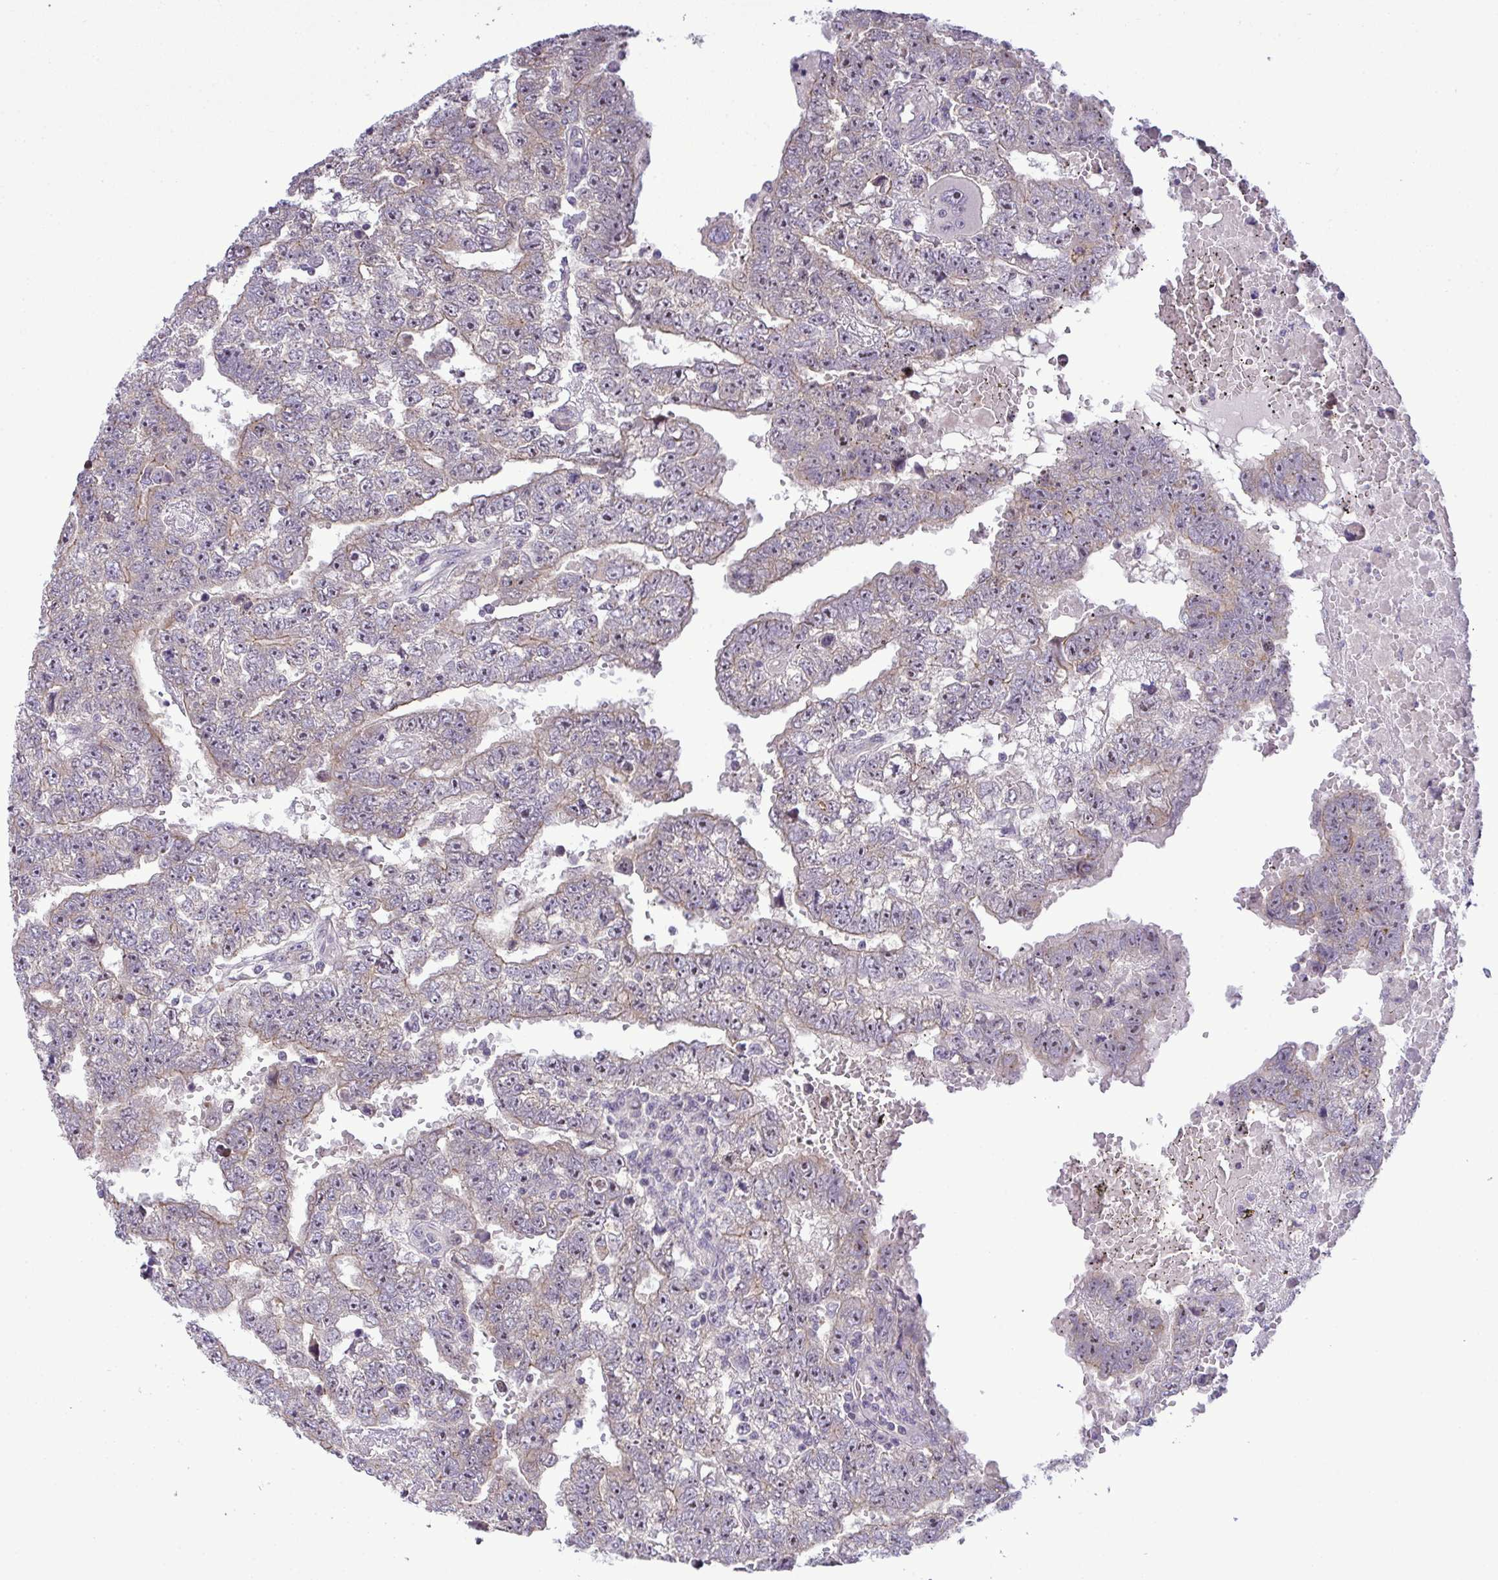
{"staining": {"intensity": "weak", "quantity": "25%-75%", "location": "cytoplasmic/membranous"}, "tissue": "testis cancer", "cell_type": "Tumor cells", "image_type": "cancer", "snomed": [{"axis": "morphology", "description": "Carcinoma, Embryonal, NOS"}, {"axis": "topography", "description": "Testis"}], "caption": "The micrograph displays a brown stain indicating the presence of a protein in the cytoplasmic/membranous of tumor cells in embryonal carcinoma (testis).", "gene": "NT5C1A", "patient": {"sex": "male", "age": 25}}